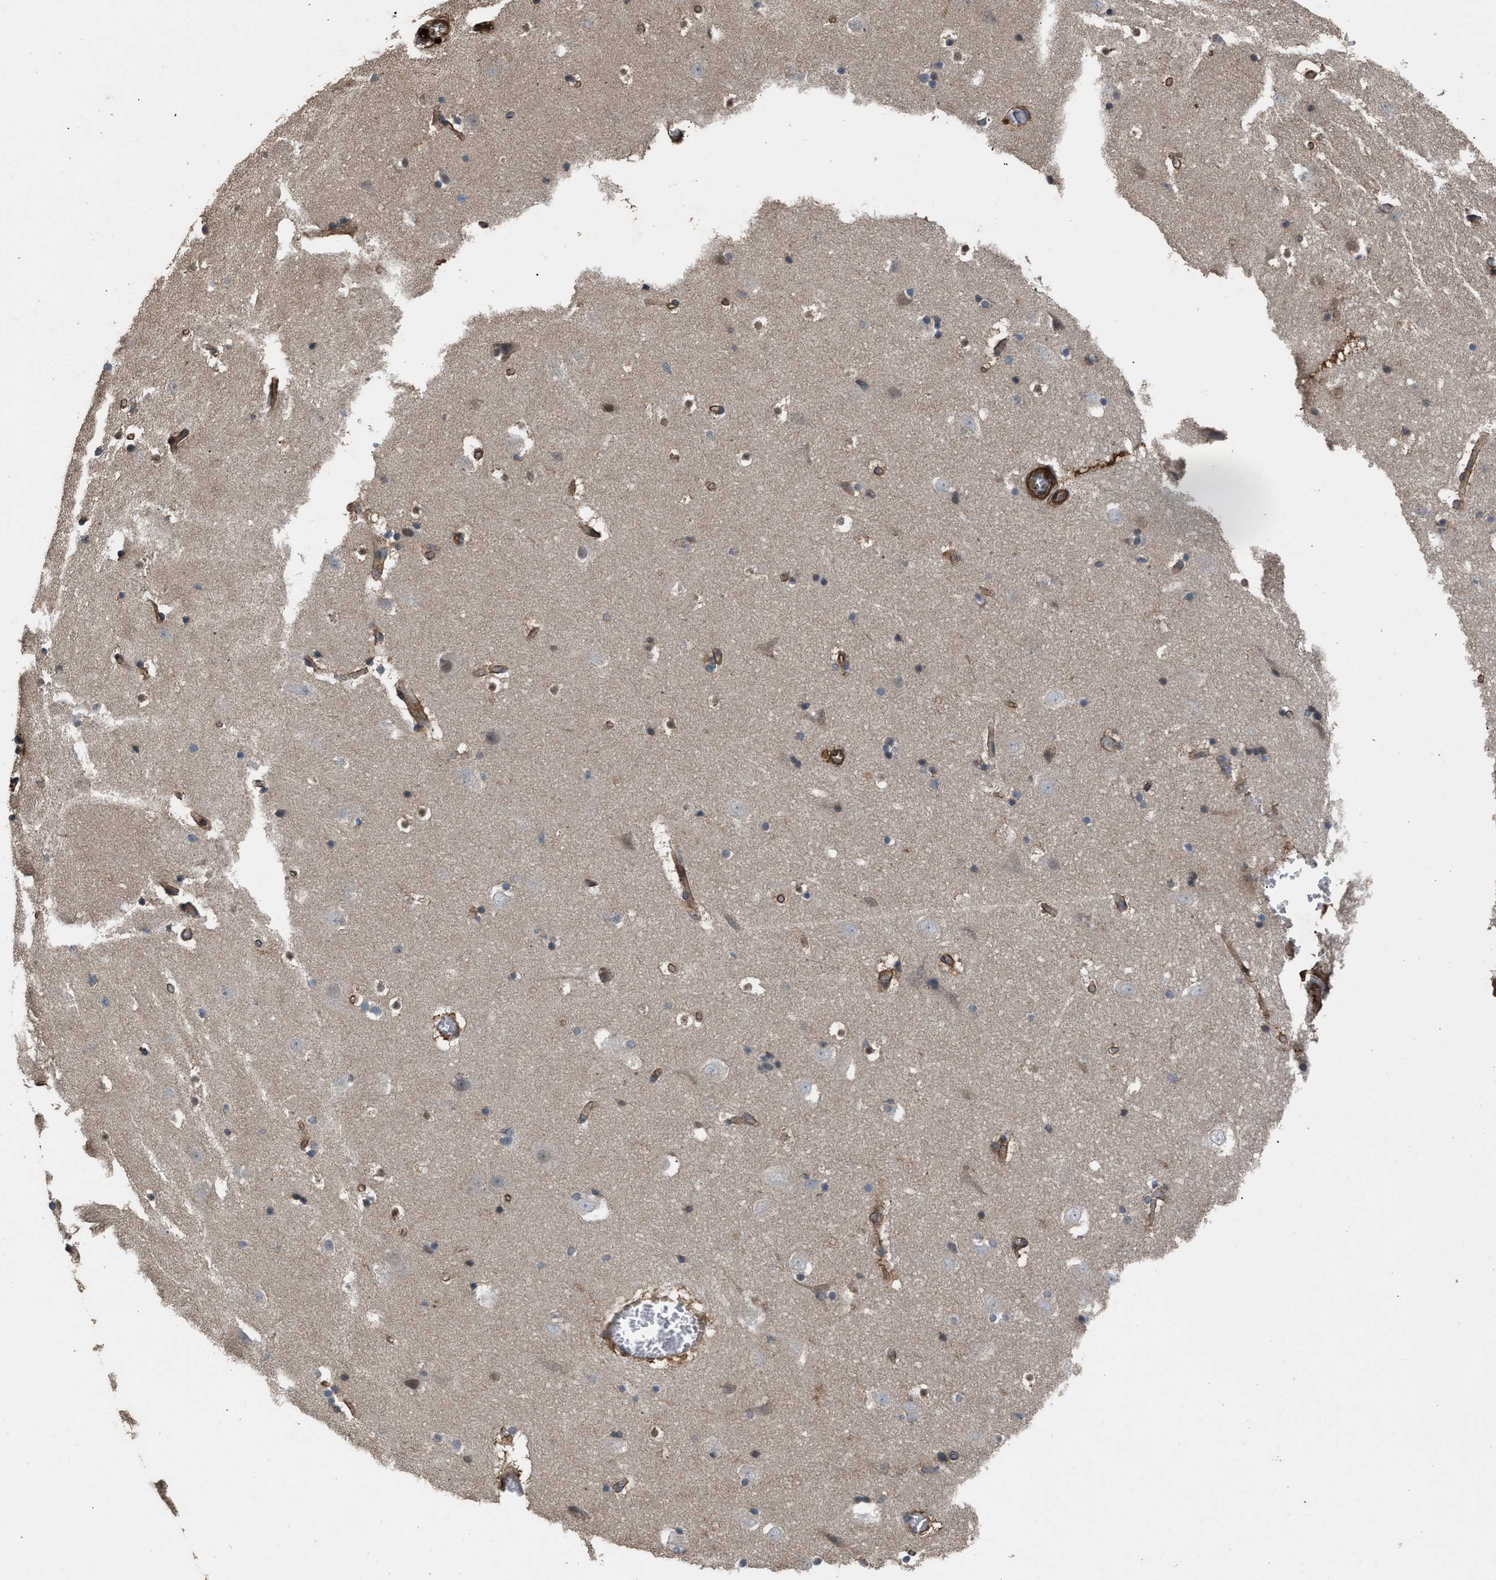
{"staining": {"intensity": "moderate", "quantity": "<25%", "location": "nuclear"}, "tissue": "hippocampus", "cell_type": "Glial cells", "image_type": "normal", "snomed": [{"axis": "morphology", "description": "Normal tissue, NOS"}, {"axis": "topography", "description": "Hippocampus"}], "caption": "Immunohistochemistry of benign hippocampus shows low levels of moderate nuclear expression in approximately <25% of glial cells.", "gene": "UTRN", "patient": {"sex": "male", "age": 45}}